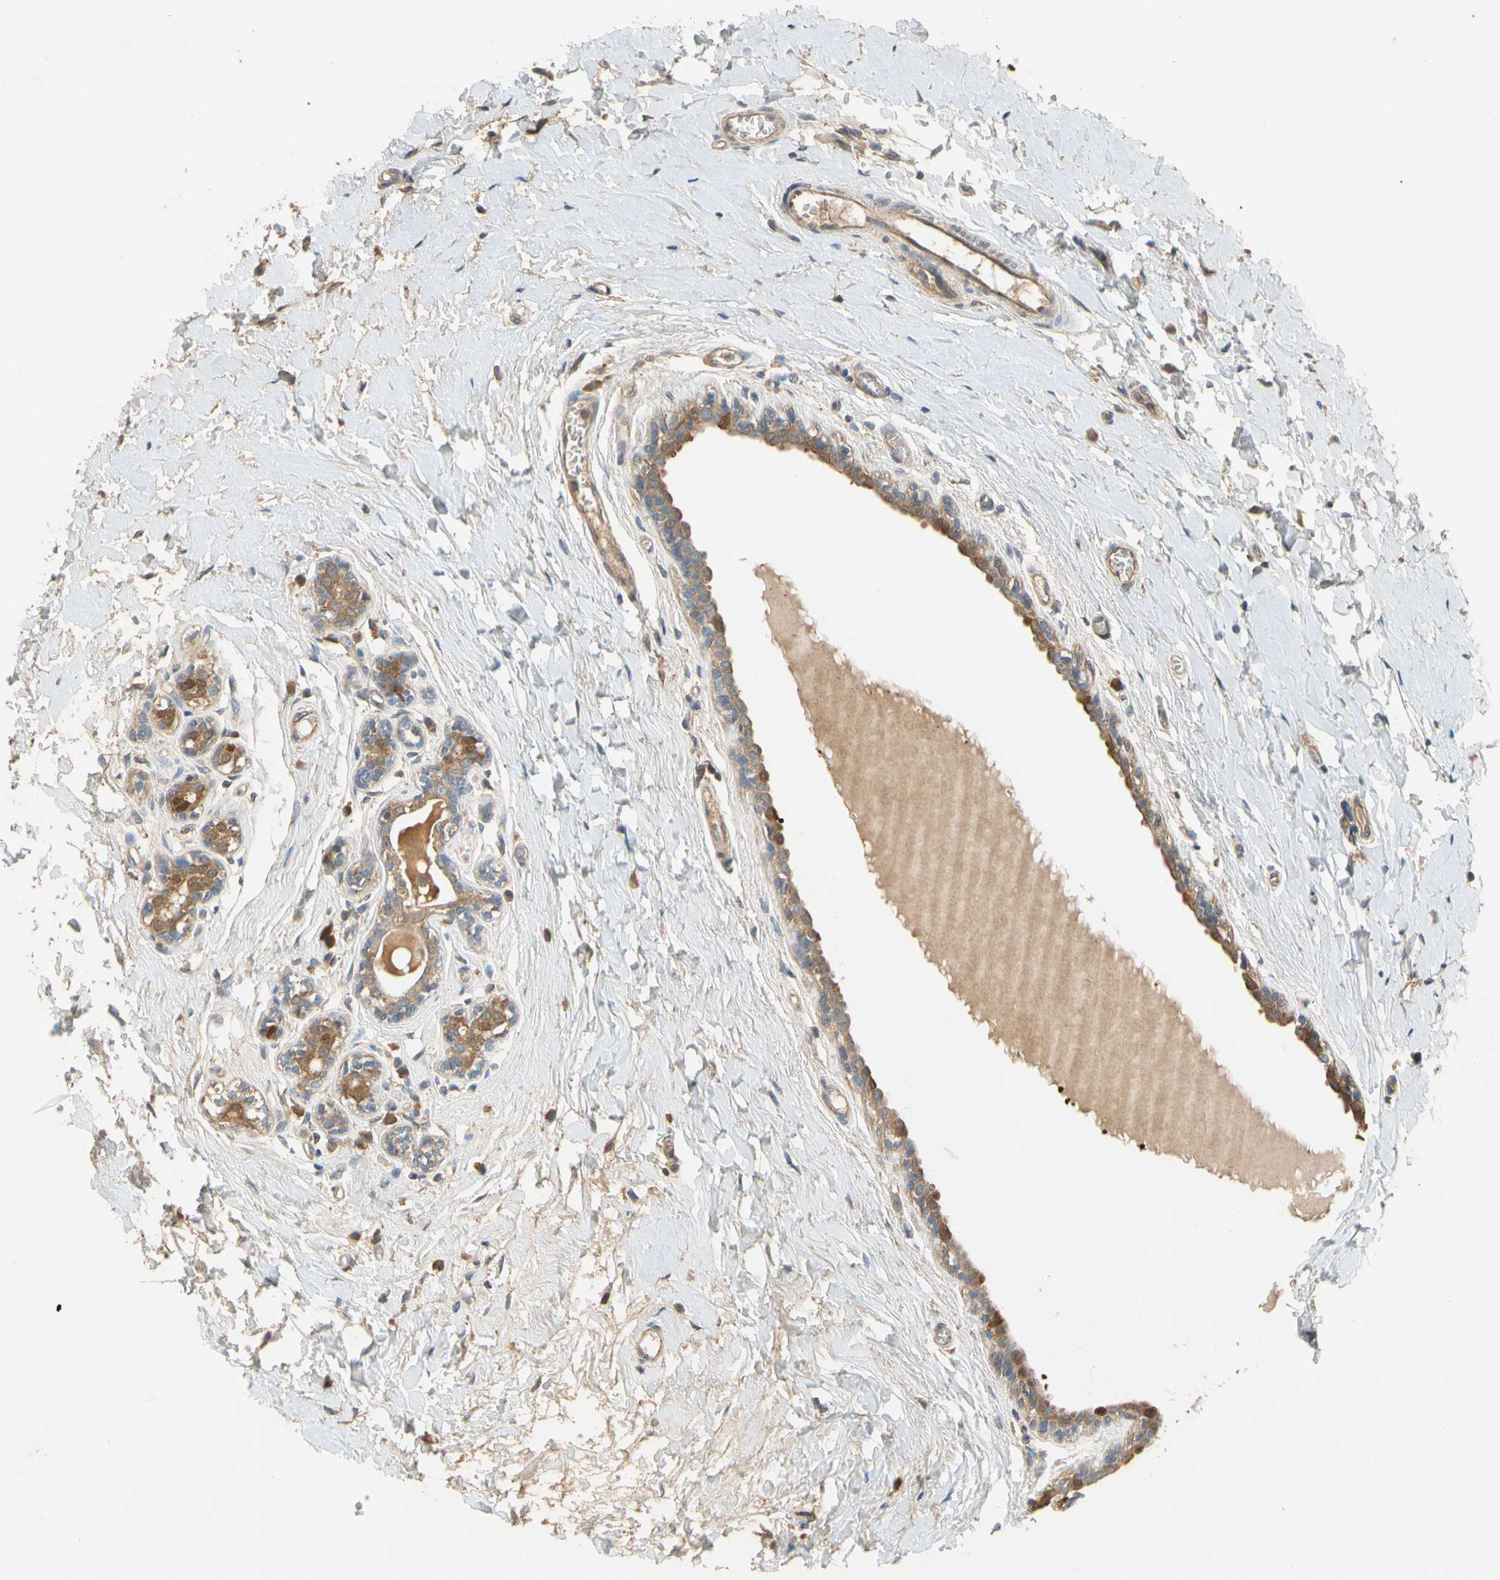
{"staining": {"intensity": "moderate", "quantity": ">75%", "location": "cytoplasmic/membranous"}, "tissue": "breast cancer", "cell_type": "Tumor cells", "image_type": "cancer", "snomed": [{"axis": "morphology", "description": "Normal tissue, NOS"}, {"axis": "morphology", "description": "Duct carcinoma"}, {"axis": "topography", "description": "Breast"}], "caption": "IHC micrograph of infiltrating ductal carcinoma (breast) stained for a protein (brown), which exhibits medium levels of moderate cytoplasmic/membranous positivity in approximately >75% of tumor cells.", "gene": "USP46", "patient": {"sex": "female", "age": 40}}